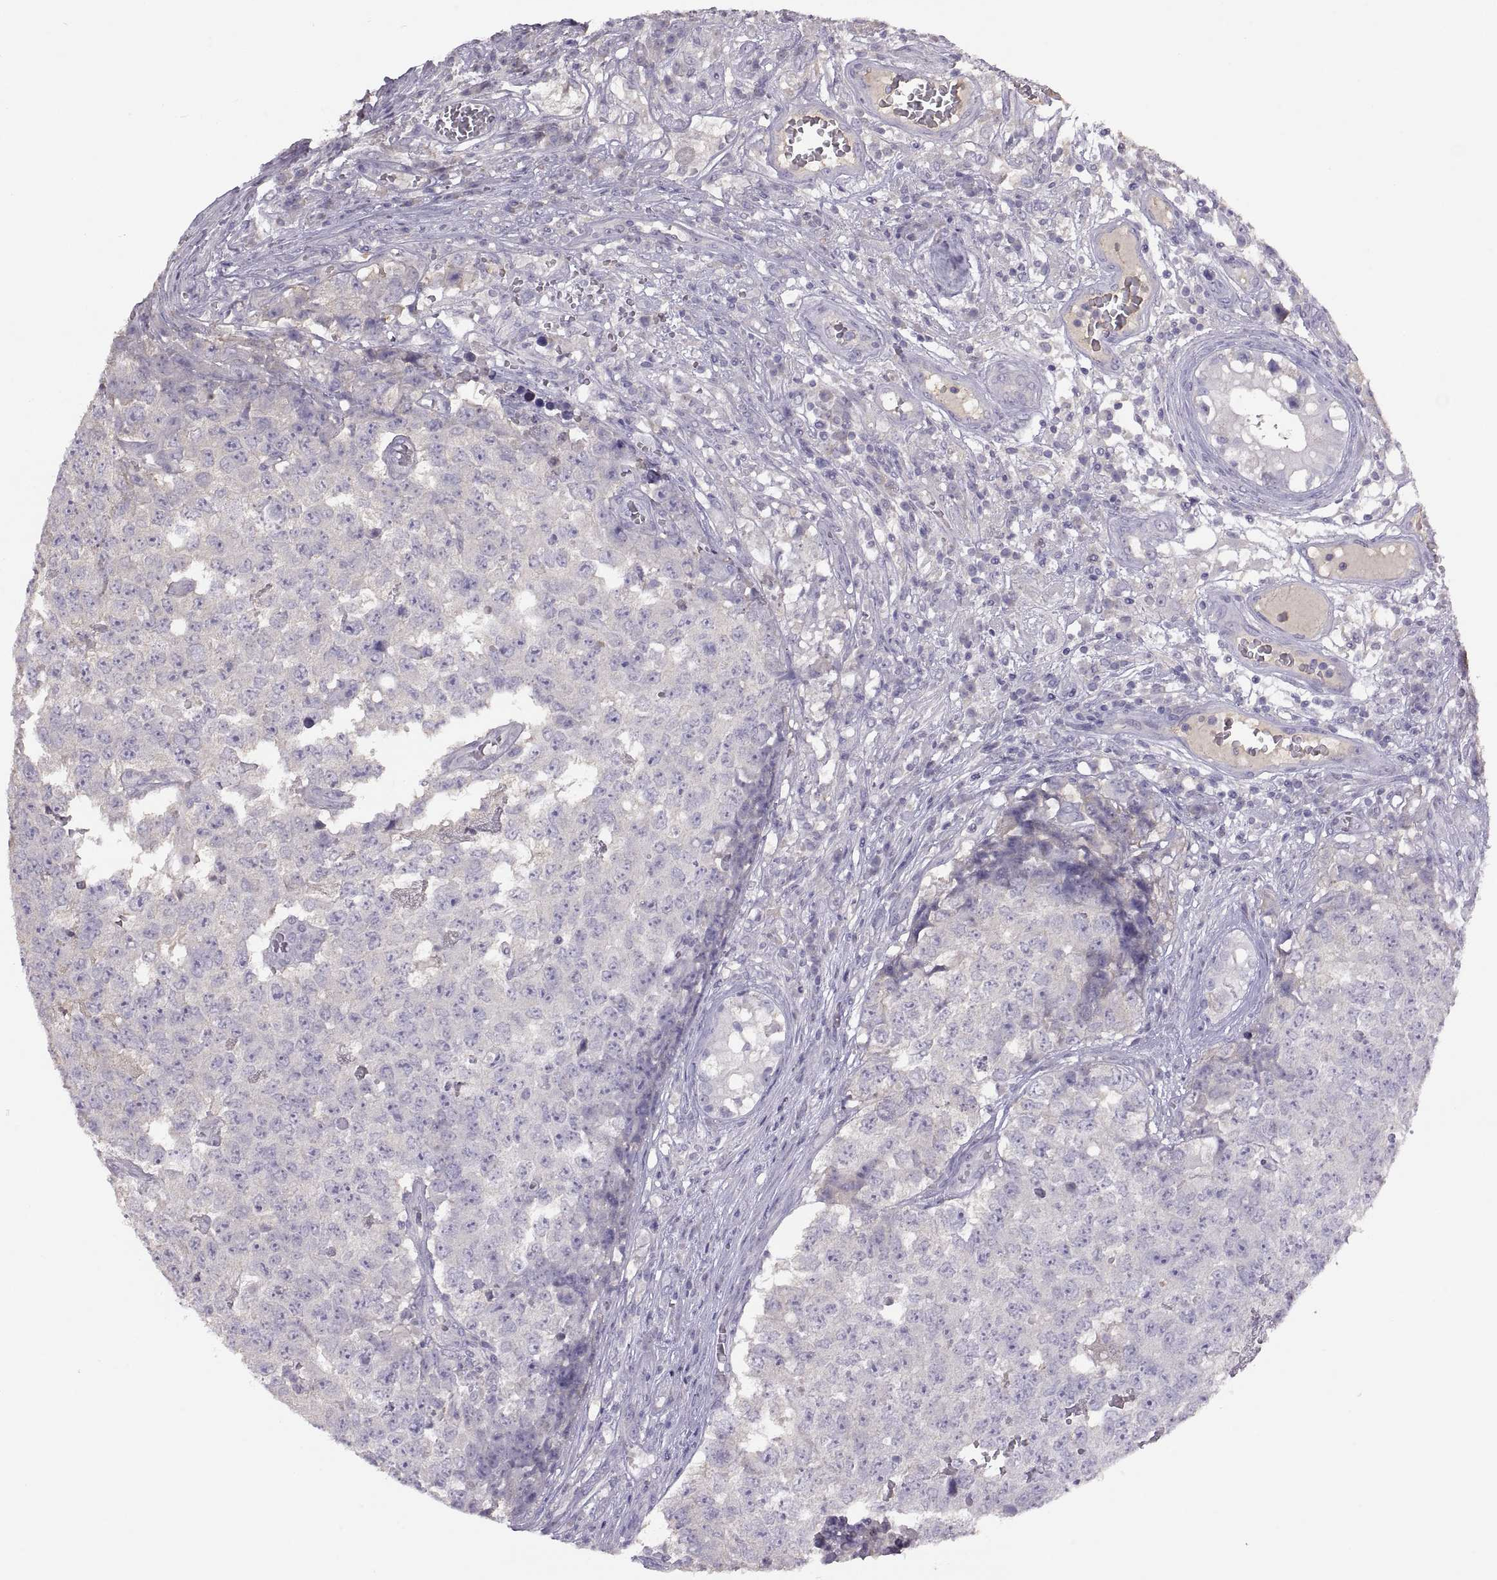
{"staining": {"intensity": "negative", "quantity": "none", "location": "none"}, "tissue": "testis cancer", "cell_type": "Tumor cells", "image_type": "cancer", "snomed": [{"axis": "morphology", "description": "Carcinoma, Embryonal, NOS"}, {"axis": "topography", "description": "Testis"}], "caption": "A micrograph of testis cancer stained for a protein reveals no brown staining in tumor cells. (Brightfield microscopy of DAB (3,3'-diaminobenzidine) immunohistochemistry at high magnification).", "gene": "TBX19", "patient": {"sex": "male", "age": 23}}